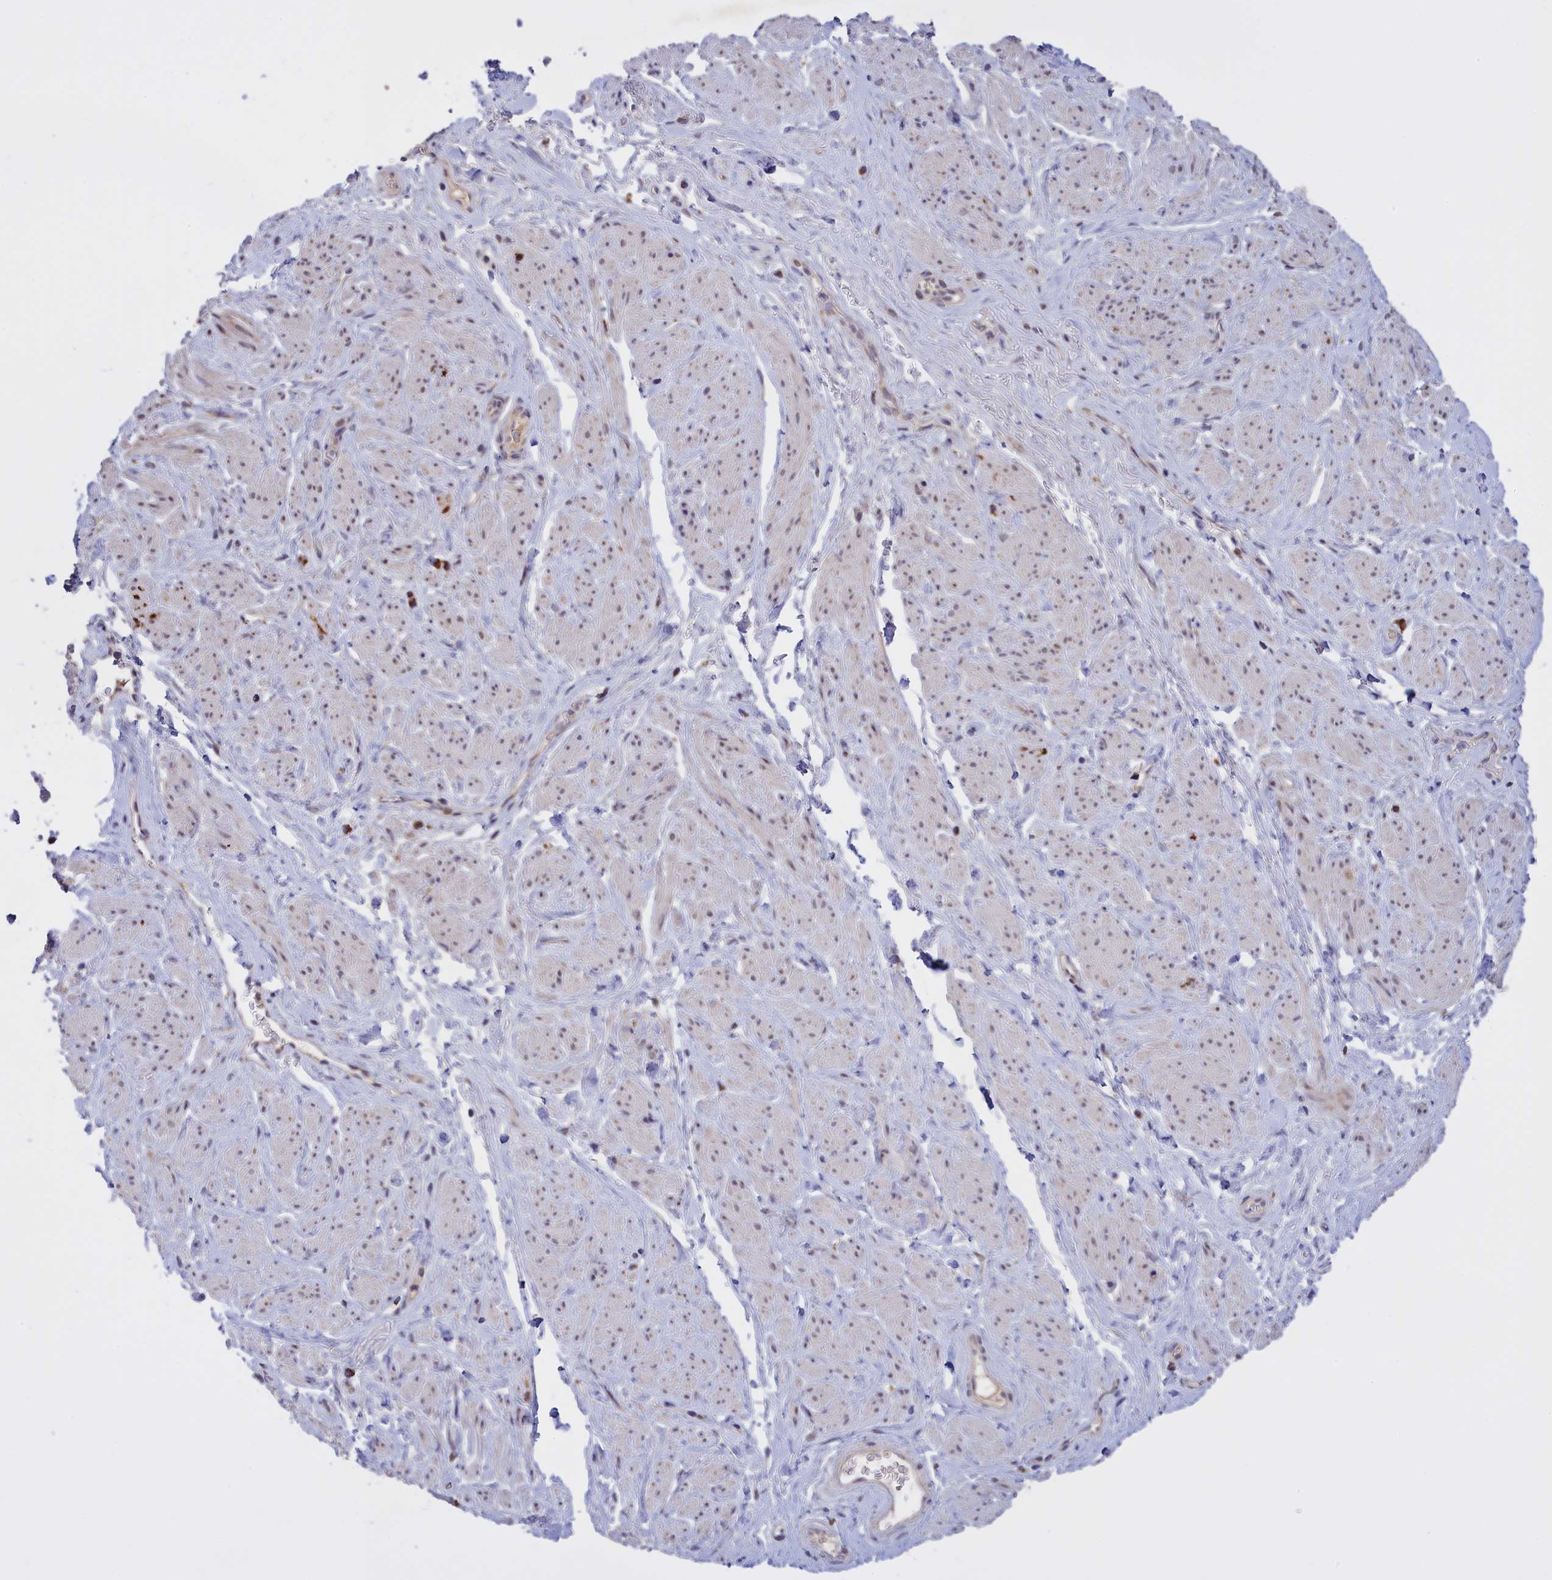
{"staining": {"intensity": "negative", "quantity": "none", "location": "none"}, "tissue": "smooth muscle", "cell_type": "Smooth muscle cells", "image_type": "normal", "snomed": [{"axis": "morphology", "description": "Normal tissue, NOS"}, {"axis": "topography", "description": "Smooth muscle"}, {"axis": "topography", "description": "Peripheral nerve tissue"}], "caption": "The micrograph displays no staining of smooth muscle cells in normal smooth muscle.", "gene": "FAM149B1", "patient": {"sex": "male", "age": 69}}